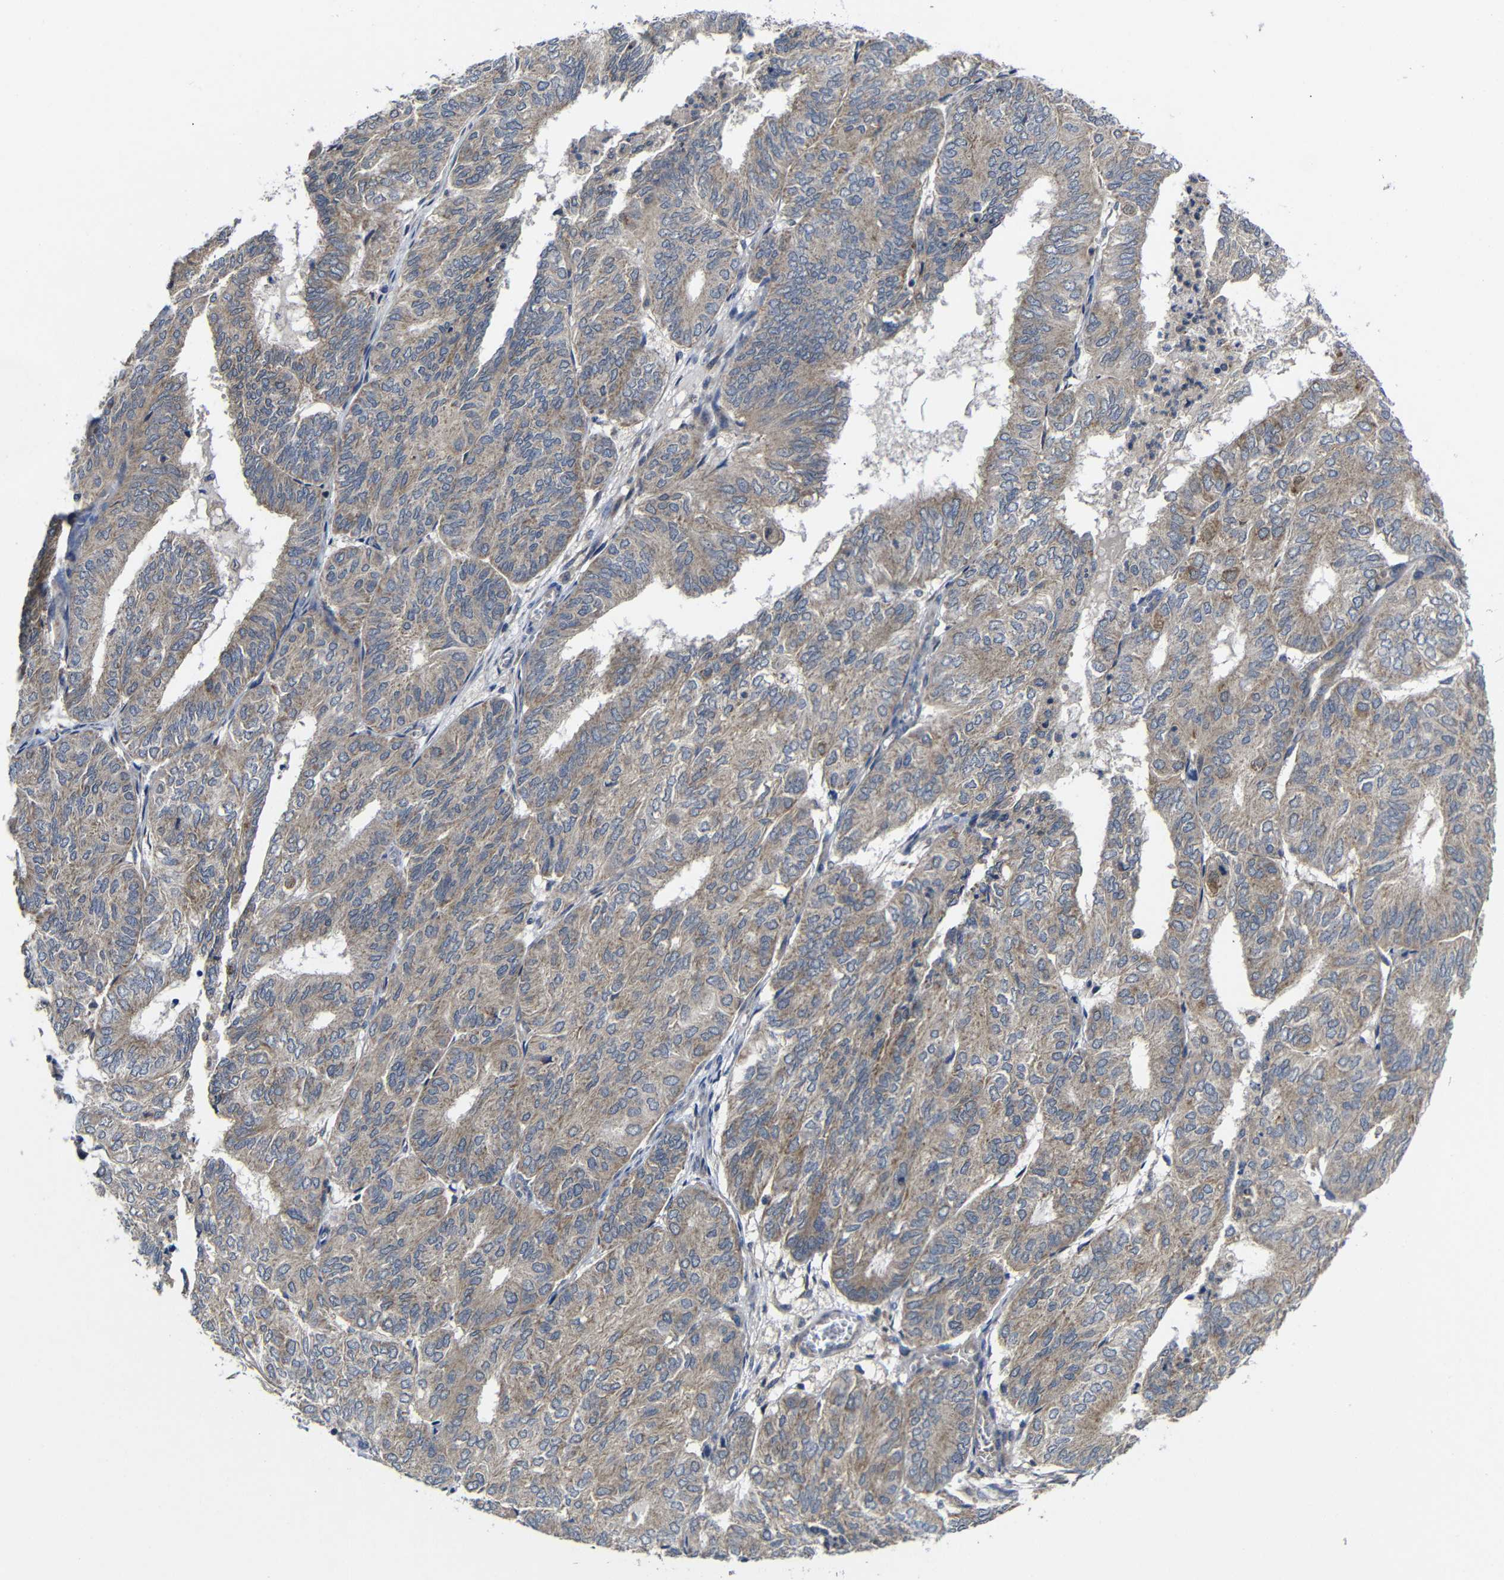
{"staining": {"intensity": "moderate", "quantity": ">75%", "location": "cytoplasmic/membranous"}, "tissue": "endometrial cancer", "cell_type": "Tumor cells", "image_type": "cancer", "snomed": [{"axis": "morphology", "description": "Adenocarcinoma, NOS"}, {"axis": "topography", "description": "Uterus"}], "caption": "Moderate cytoplasmic/membranous protein positivity is appreciated in approximately >75% of tumor cells in endometrial cancer (adenocarcinoma).", "gene": "LPAR5", "patient": {"sex": "female", "age": 60}}